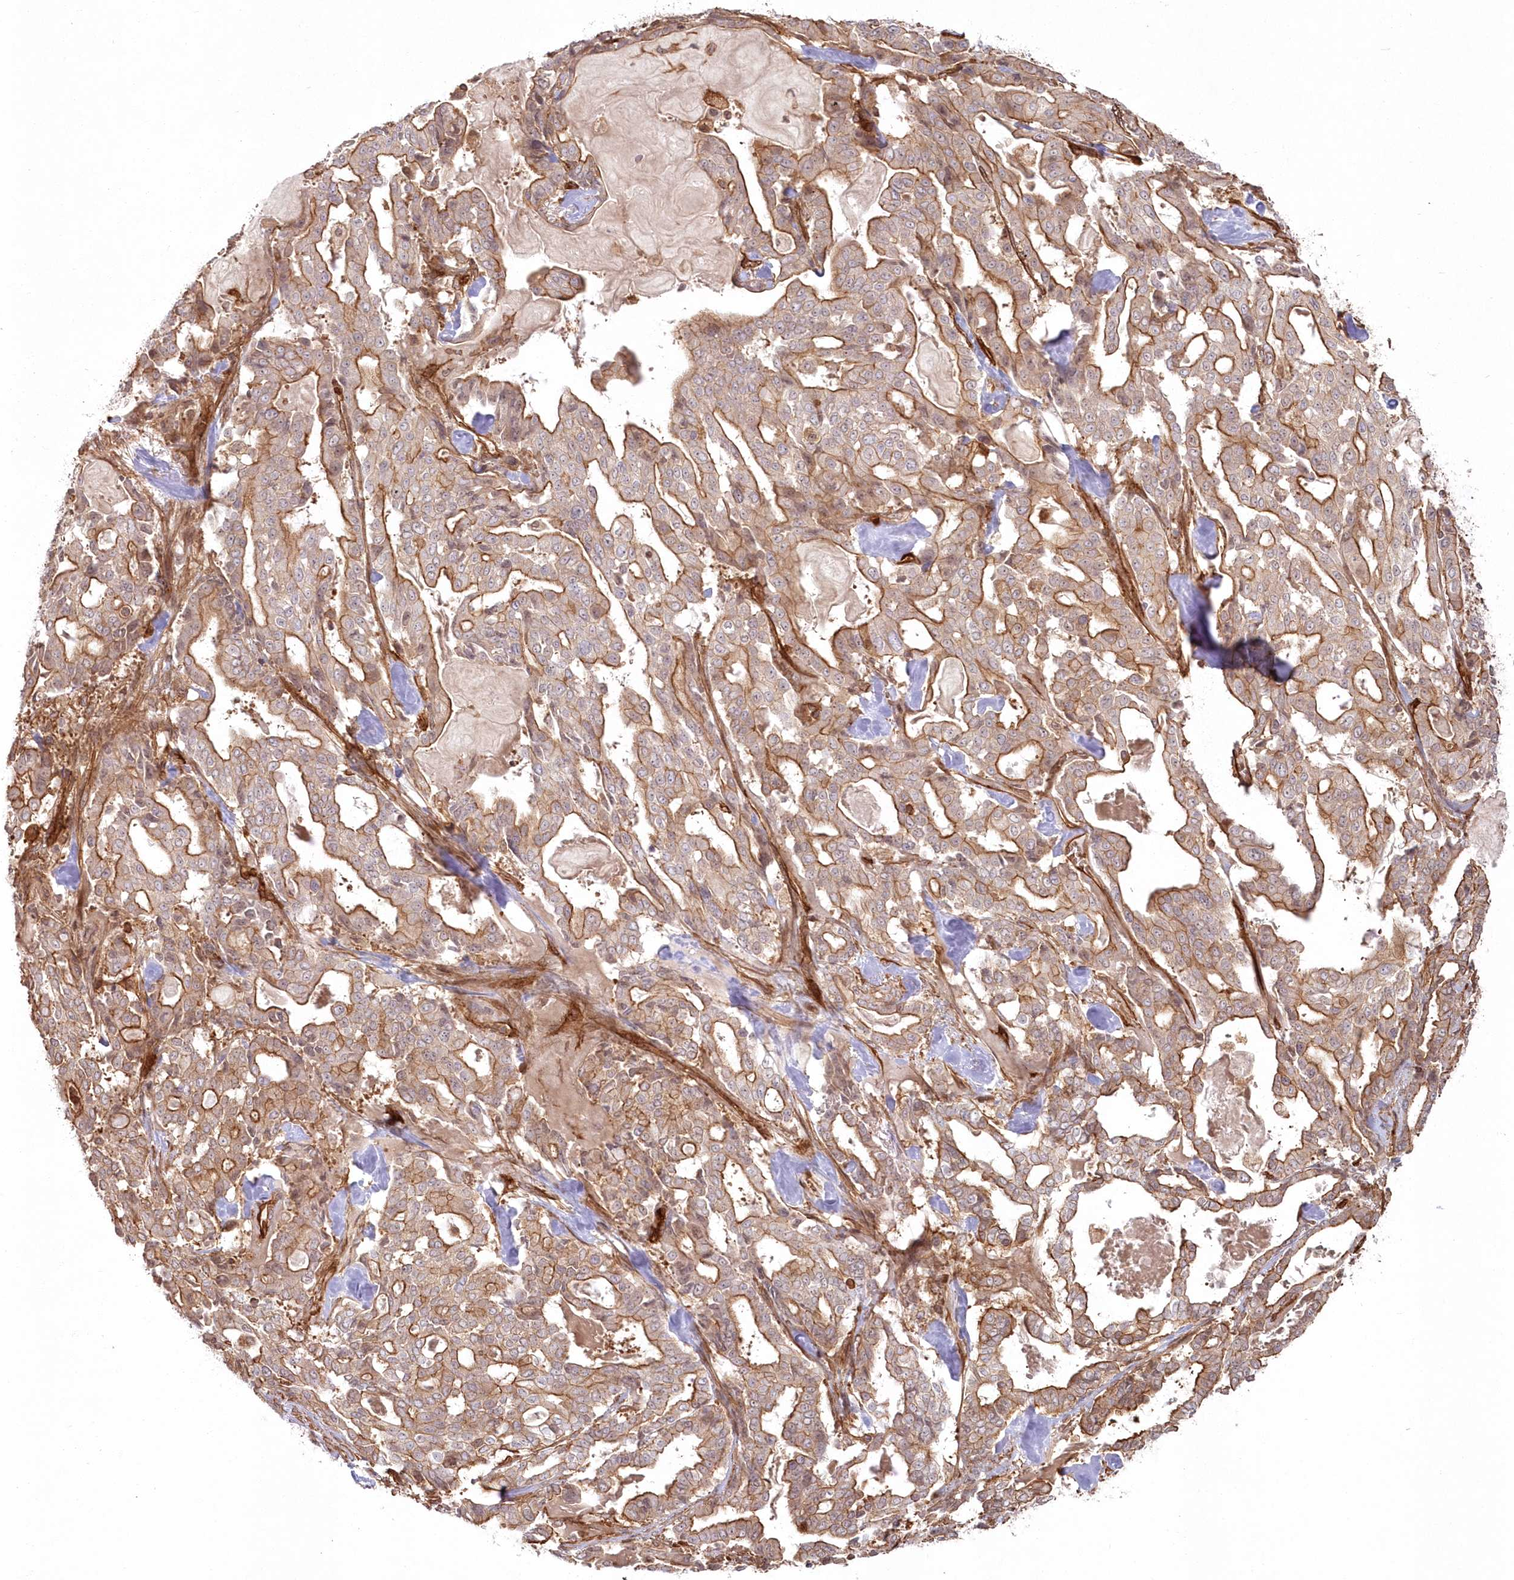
{"staining": {"intensity": "moderate", "quantity": ">75%", "location": "cytoplasmic/membranous"}, "tissue": "pancreatic cancer", "cell_type": "Tumor cells", "image_type": "cancer", "snomed": [{"axis": "morphology", "description": "Adenocarcinoma, NOS"}, {"axis": "topography", "description": "Pancreas"}], "caption": "Protein expression by IHC exhibits moderate cytoplasmic/membranous expression in about >75% of tumor cells in adenocarcinoma (pancreatic).", "gene": "RGCC", "patient": {"sex": "male", "age": 63}}